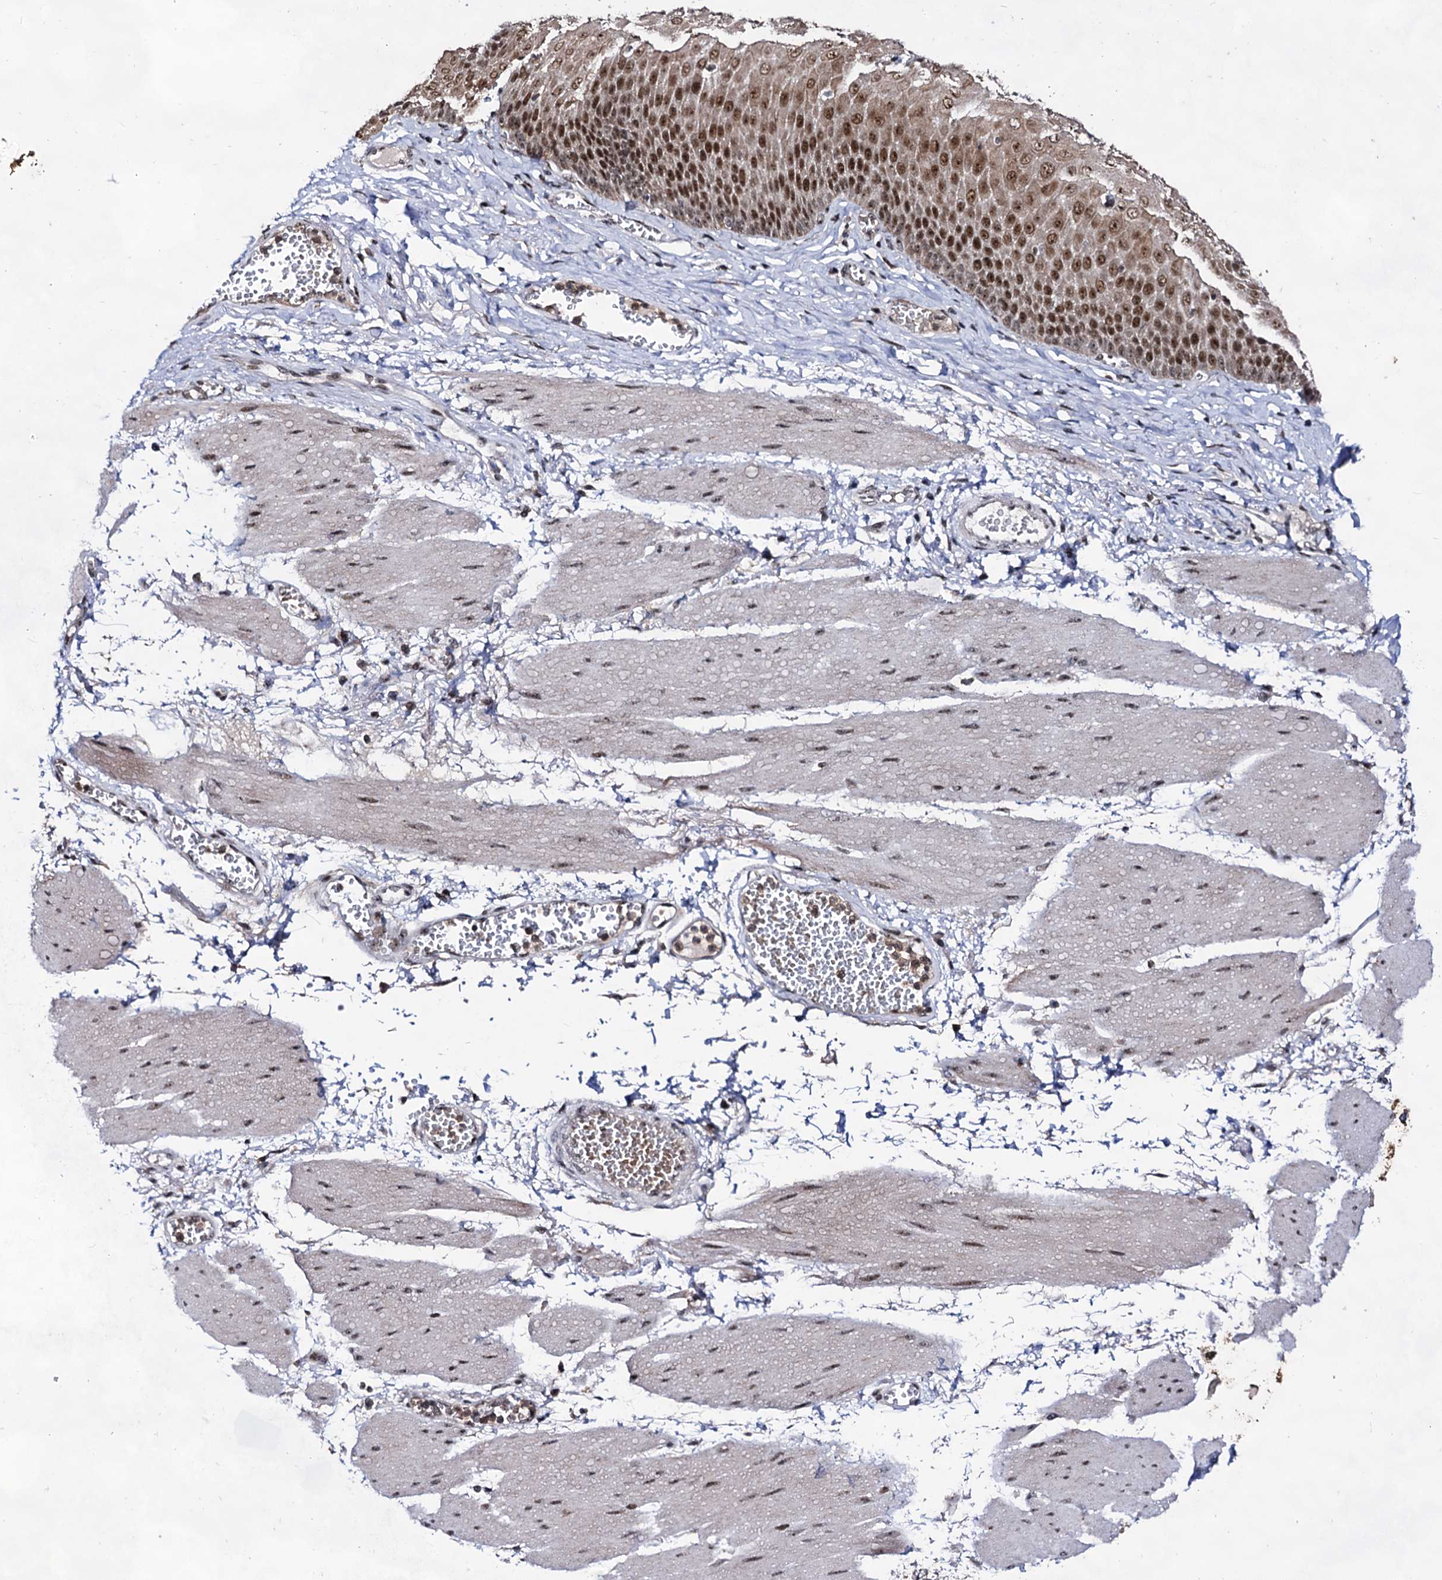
{"staining": {"intensity": "strong", "quantity": ">75%", "location": "cytoplasmic/membranous,nuclear"}, "tissue": "esophagus", "cell_type": "Squamous epithelial cells", "image_type": "normal", "snomed": [{"axis": "morphology", "description": "Normal tissue, NOS"}, {"axis": "topography", "description": "Esophagus"}], "caption": "Protein staining reveals strong cytoplasmic/membranous,nuclear expression in about >75% of squamous epithelial cells in unremarkable esophagus.", "gene": "EXOSC10", "patient": {"sex": "male", "age": 60}}